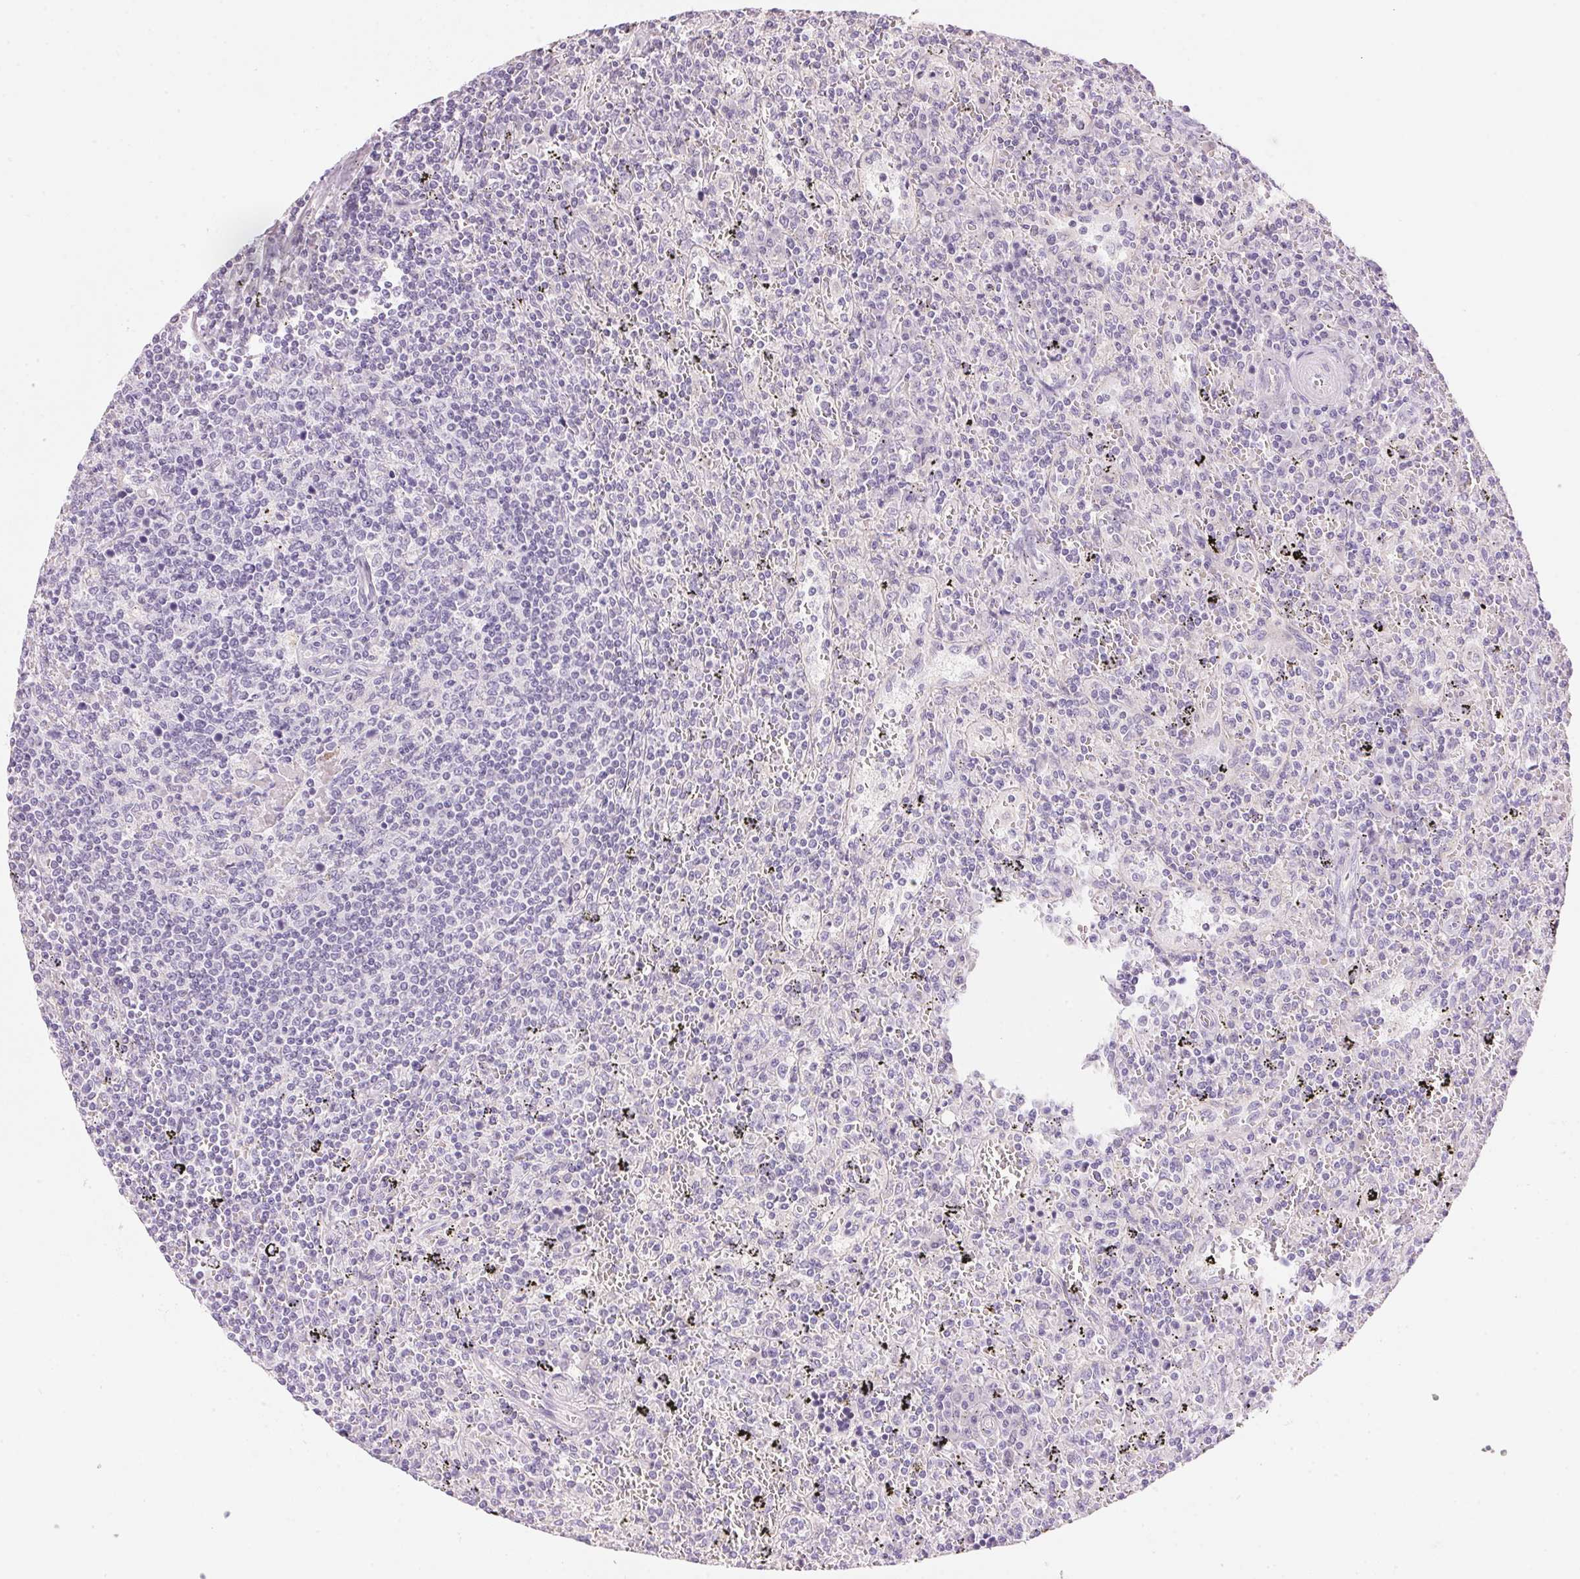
{"staining": {"intensity": "negative", "quantity": "none", "location": "none"}, "tissue": "lymphoma", "cell_type": "Tumor cells", "image_type": "cancer", "snomed": [{"axis": "morphology", "description": "Malignant lymphoma, non-Hodgkin's type, Low grade"}, {"axis": "topography", "description": "Spleen"}], "caption": "High power microscopy photomicrograph of an immunohistochemistry (IHC) histopathology image of low-grade malignant lymphoma, non-Hodgkin's type, revealing no significant staining in tumor cells.", "gene": "HSD17B2", "patient": {"sex": "male", "age": 62}}